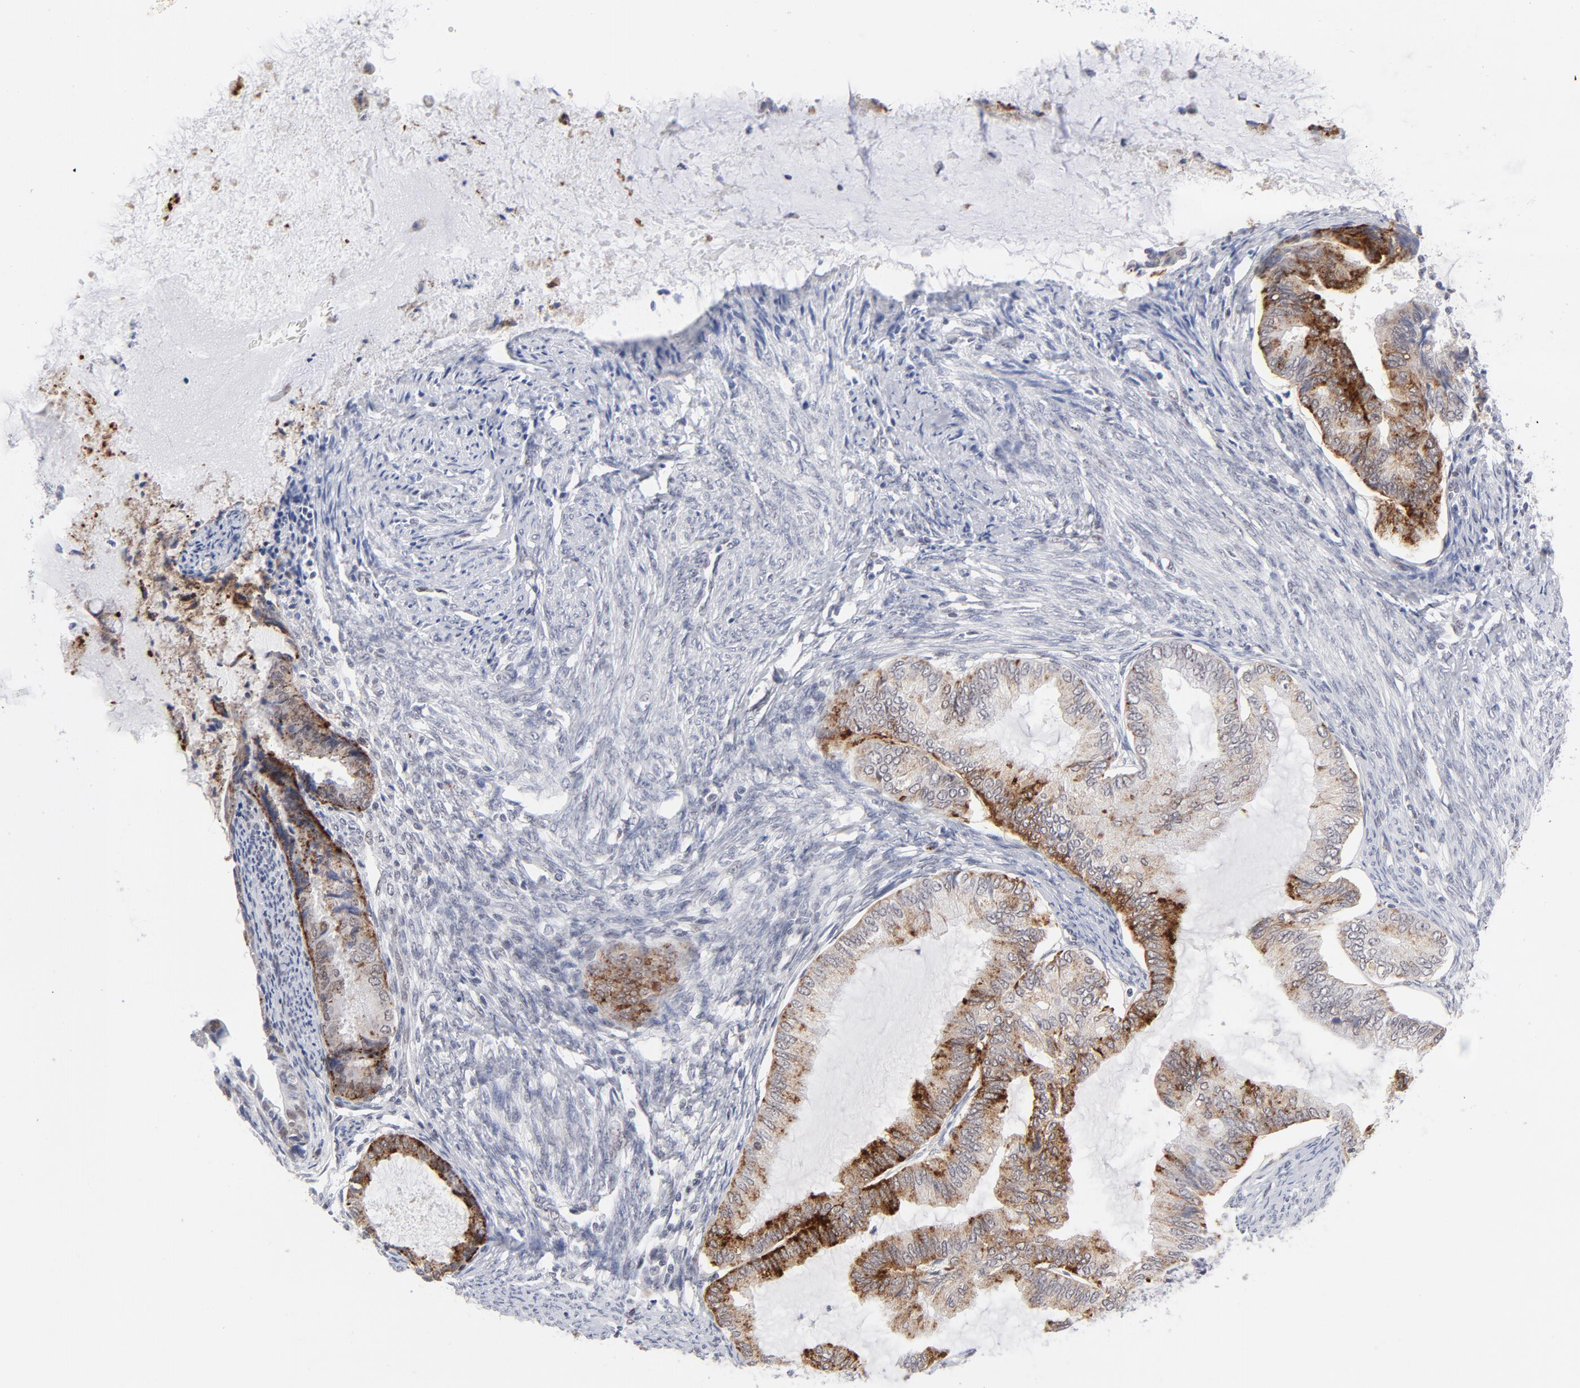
{"staining": {"intensity": "moderate", "quantity": "25%-75%", "location": "cytoplasmic/membranous"}, "tissue": "endometrial cancer", "cell_type": "Tumor cells", "image_type": "cancer", "snomed": [{"axis": "morphology", "description": "Adenocarcinoma, NOS"}, {"axis": "topography", "description": "Endometrium"}], "caption": "Protein expression analysis of endometrial cancer (adenocarcinoma) demonstrates moderate cytoplasmic/membranous staining in about 25%-75% of tumor cells. The staining is performed using DAB brown chromogen to label protein expression. The nuclei are counter-stained blue using hematoxylin.", "gene": "BAP1", "patient": {"sex": "female", "age": 86}}